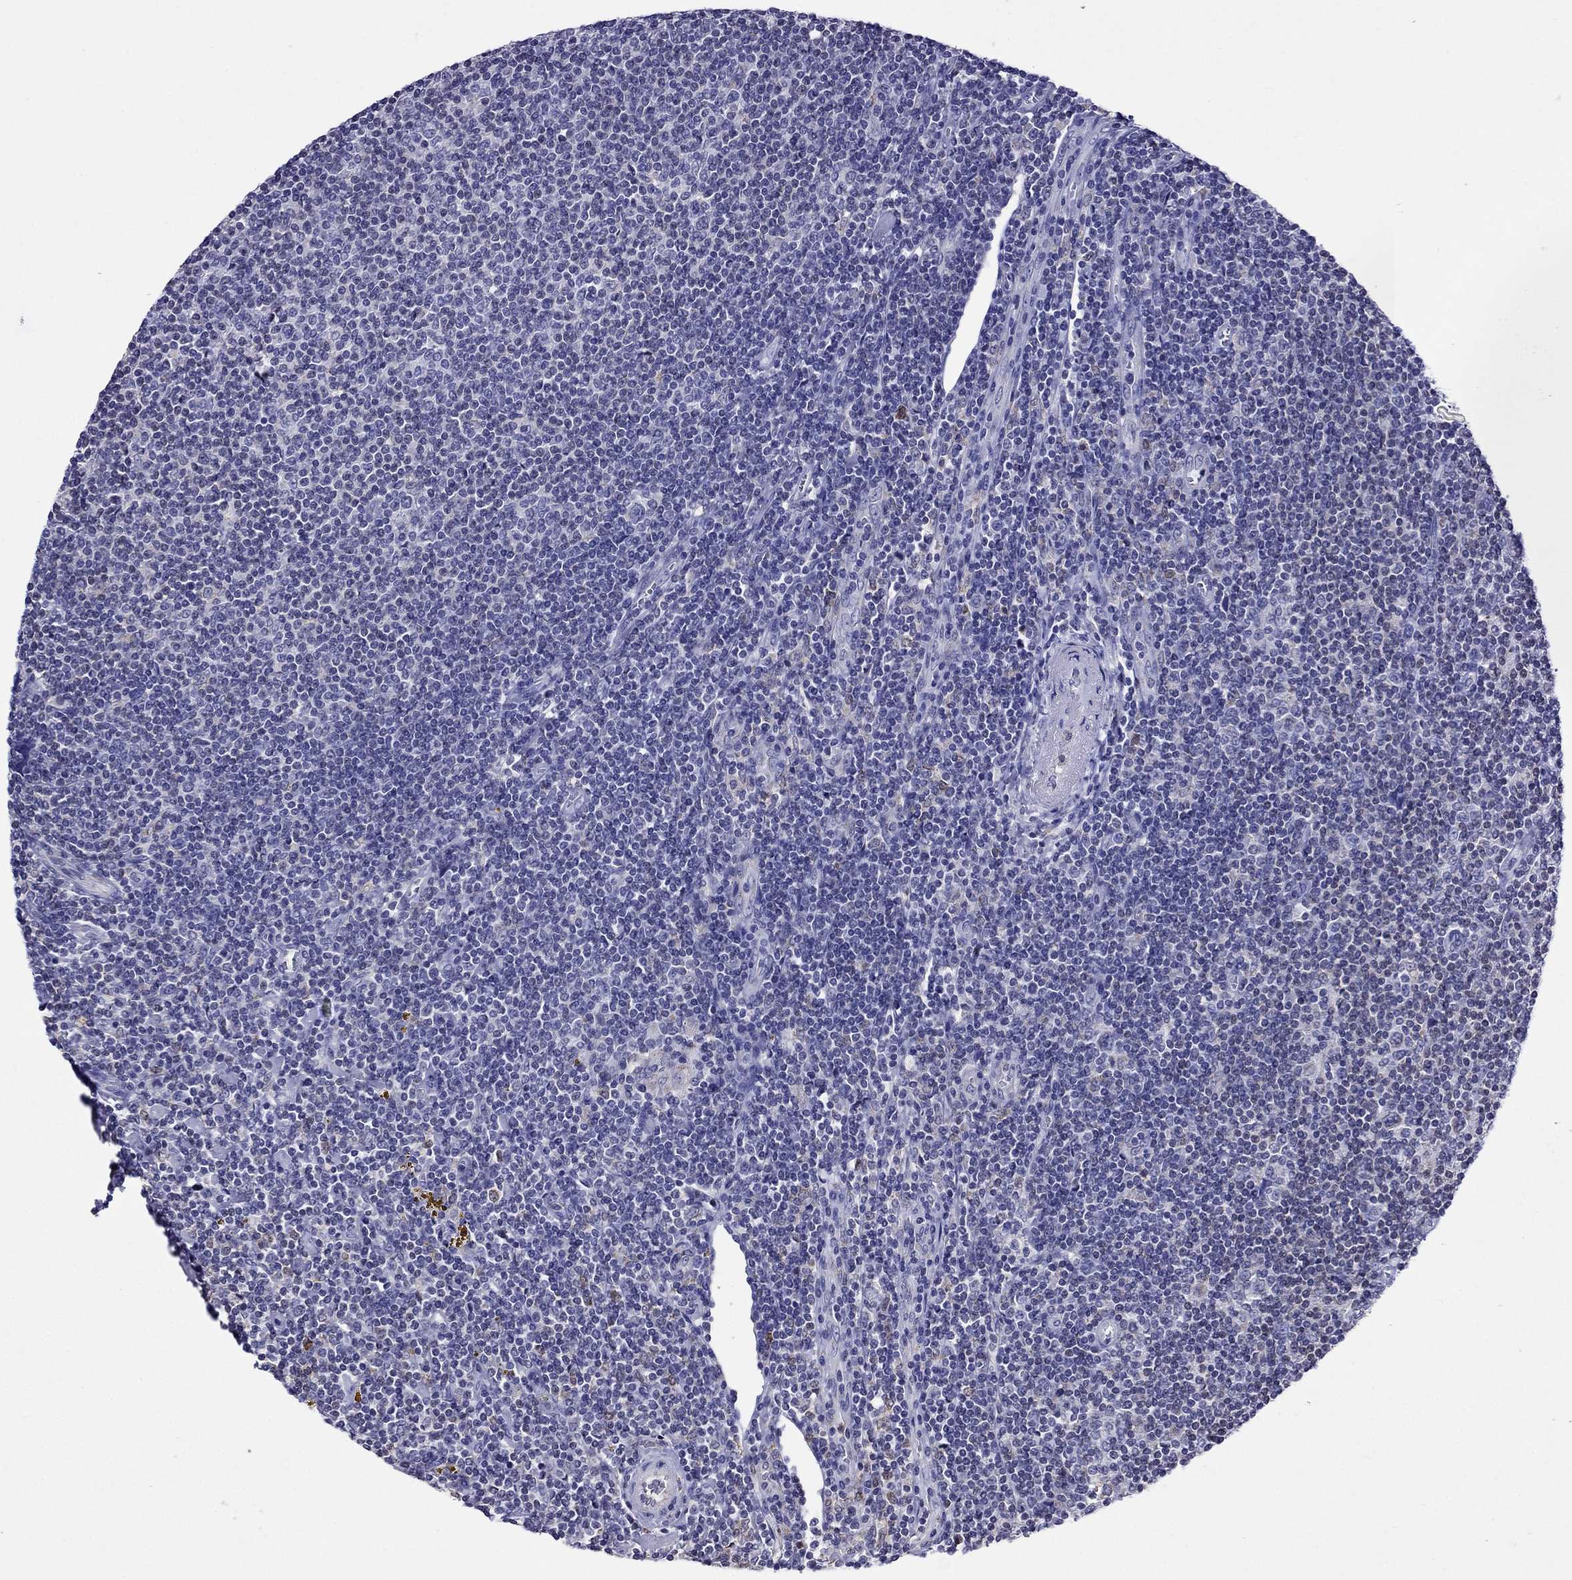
{"staining": {"intensity": "negative", "quantity": "none", "location": "none"}, "tissue": "lymphoma", "cell_type": "Tumor cells", "image_type": "cancer", "snomed": [{"axis": "morphology", "description": "Hodgkin's disease, NOS"}, {"axis": "topography", "description": "Lymph node"}], "caption": "IHC of Hodgkin's disease shows no staining in tumor cells.", "gene": "SCG2", "patient": {"sex": "male", "age": 40}}